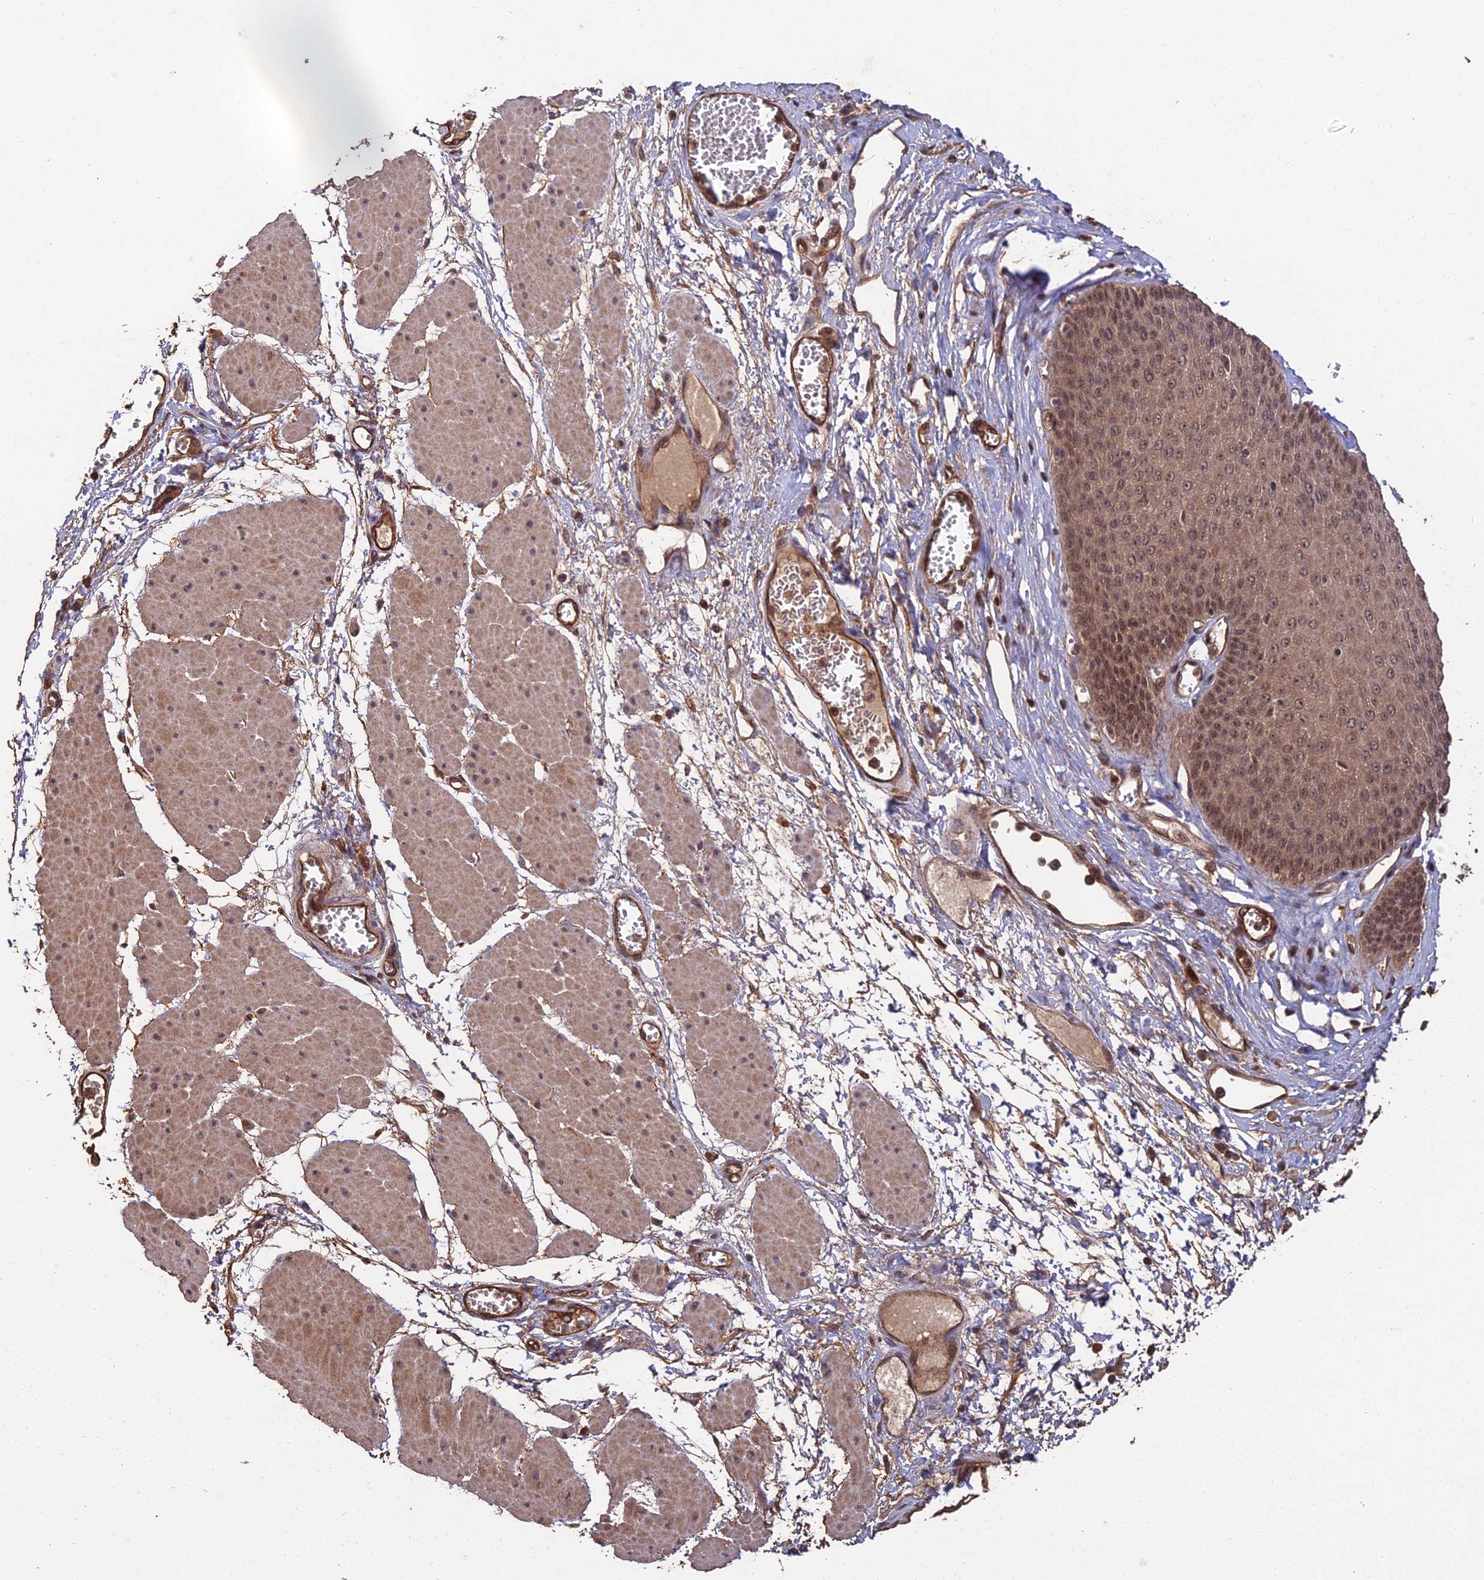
{"staining": {"intensity": "moderate", "quantity": ">75%", "location": "cytoplasmic/membranous,nuclear"}, "tissue": "esophagus", "cell_type": "Squamous epithelial cells", "image_type": "normal", "snomed": [{"axis": "morphology", "description": "Normal tissue, NOS"}, {"axis": "topography", "description": "Esophagus"}], "caption": "Normal esophagus displays moderate cytoplasmic/membranous,nuclear positivity in about >75% of squamous epithelial cells Ihc stains the protein of interest in brown and the nuclei are stained blue..", "gene": "RALGAPA2", "patient": {"sex": "male", "age": 60}}